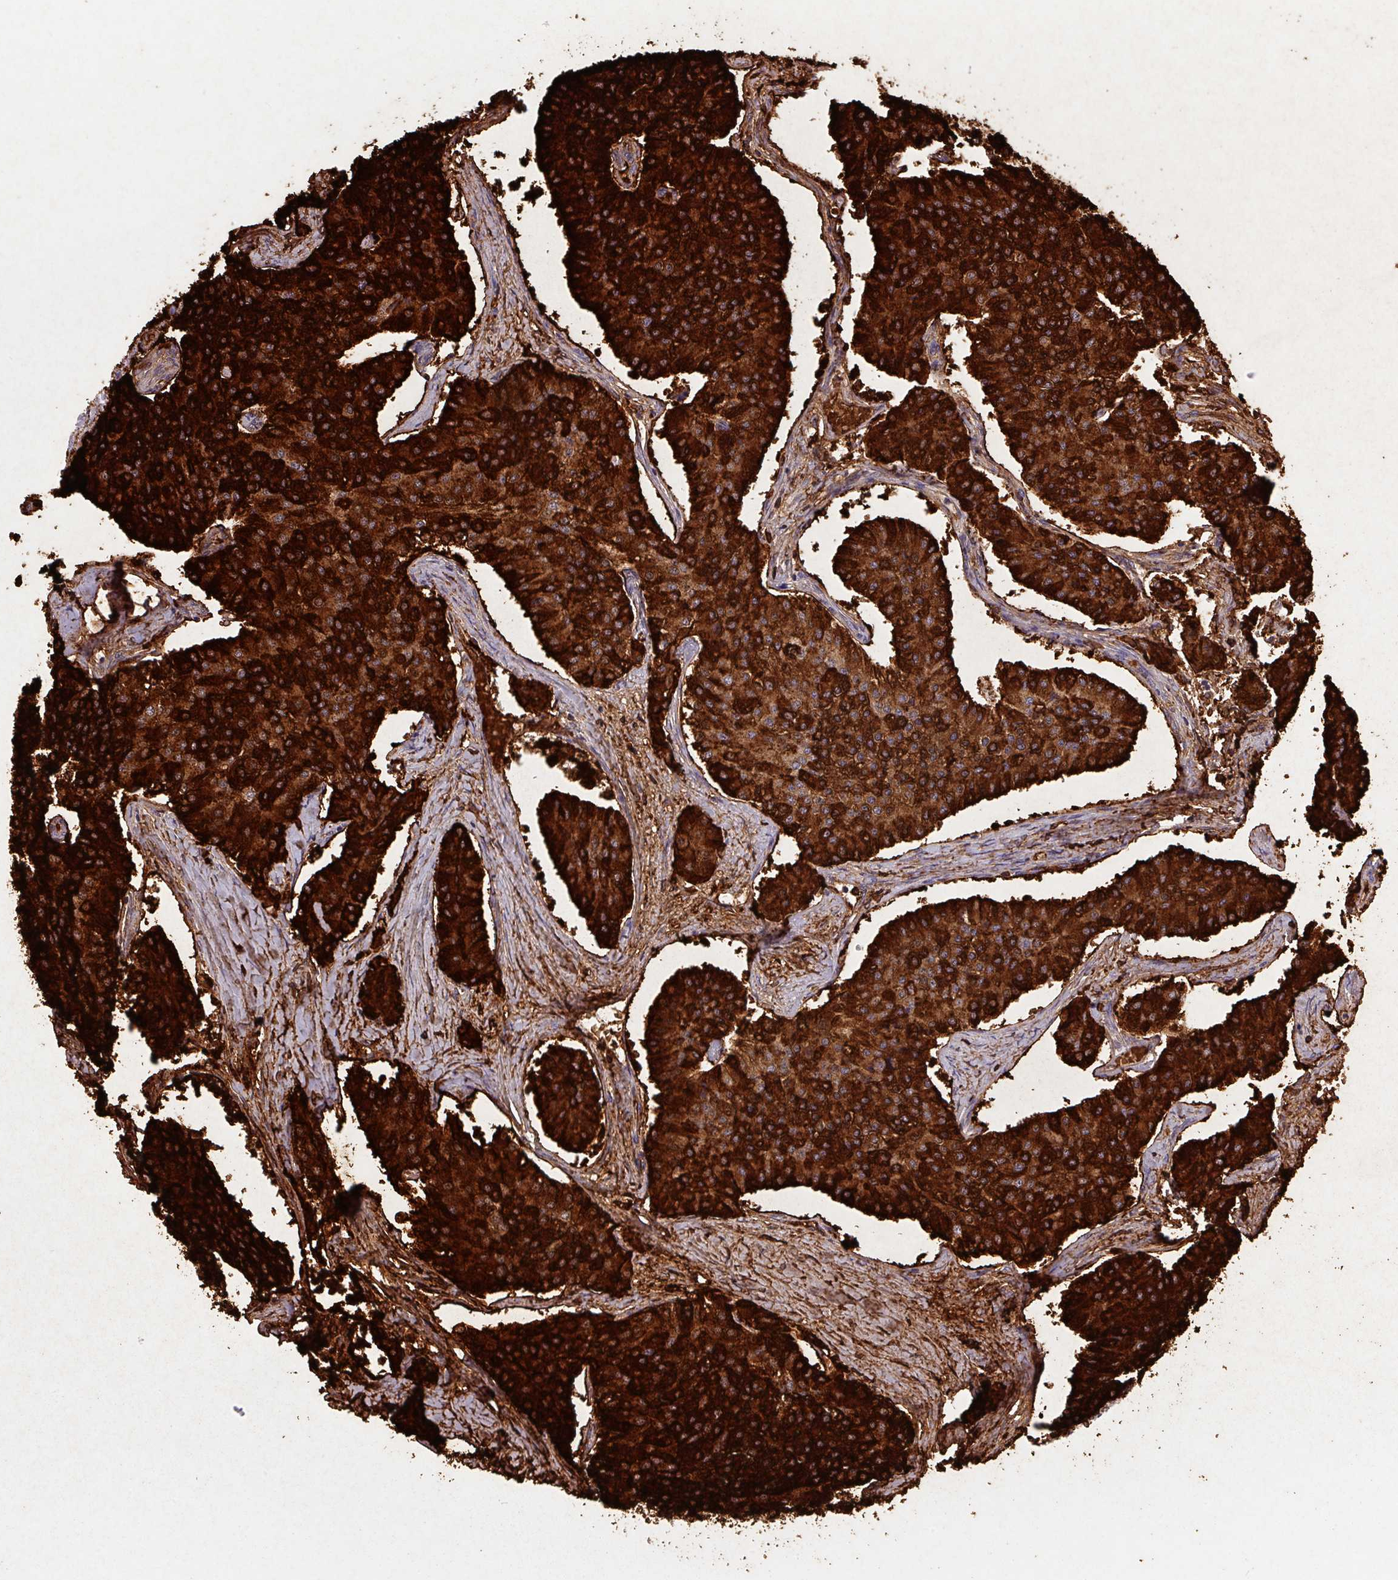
{"staining": {"intensity": "strong", "quantity": ">75%", "location": "cytoplasmic/membranous"}, "tissue": "carcinoid", "cell_type": "Tumor cells", "image_type": "cancer", "snomed": [{"axis": "morphology", "description": "Carcinoid, malignant, NOS"}, {"axis": "topography", "description": "Colon"}], "caption": "Human carcinoid (malignant) stained for a protein (brown) shows strong cytoplasmic/membranous positive staining in about >75% of tumor cells.", "gene": "CHGA", "patient": {"sex": "female", "age": 52}}